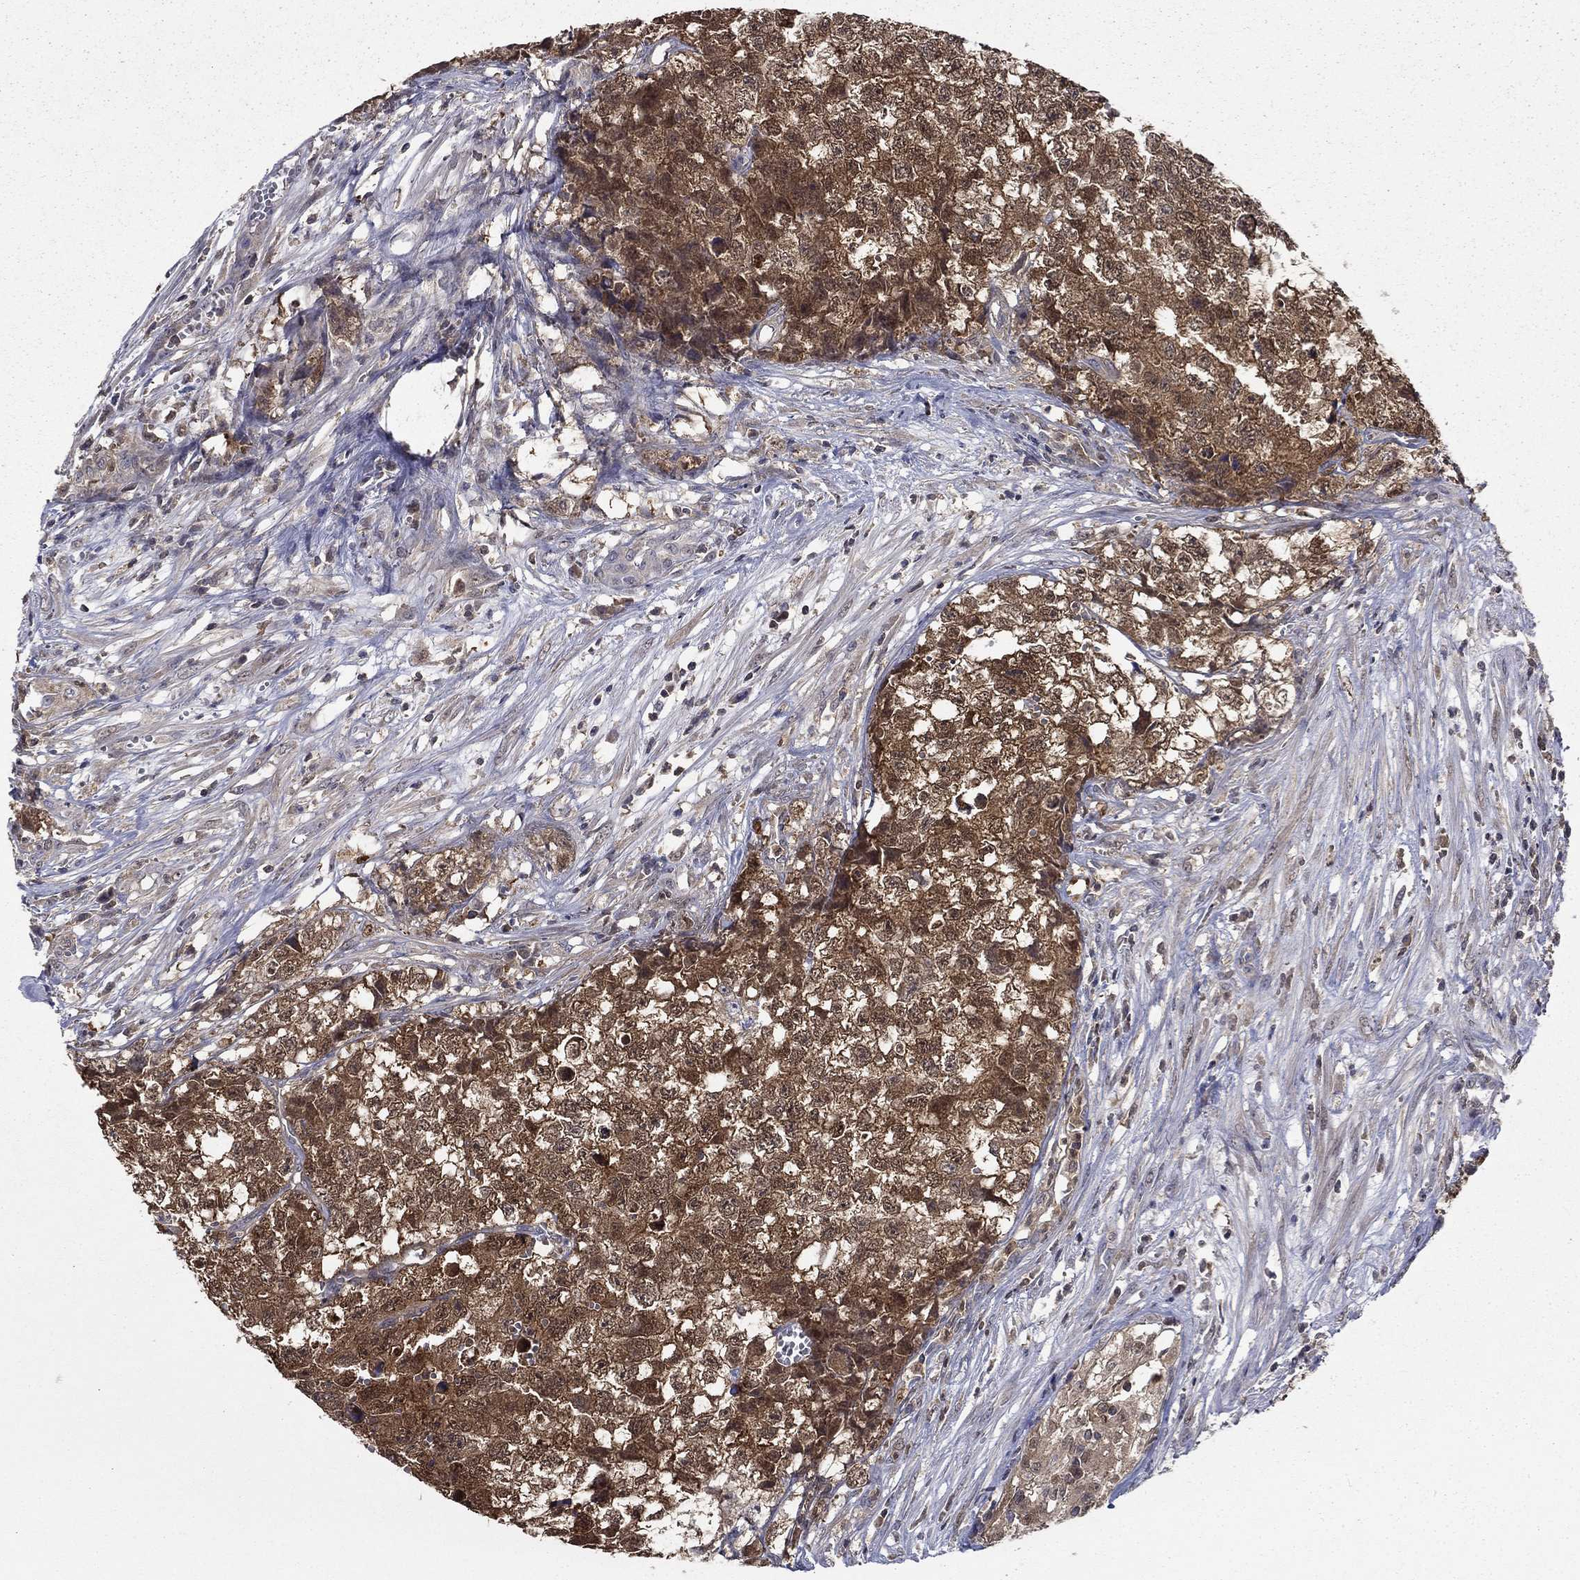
{"staining": {"intensity": "strong", "quantity": ">75%", "location": "cytoplasmic/membranous"}, "tissue": "testis cancer", "cell_type": "Tumor cells", "image_type": "cancer", "snomed": [{"axis": "morphology", "description": "Seminoma, NOS"}, {"axis": "morphology", "description": "Carcinoma, Embryonal, NOS"}, {"axis": "topography", "description": "Testis"}], "caption": "Protein staining of testis cancer tissue exhibits strong cytoplasmic/membranous positivity in about >75% of tumor cells.", "gene": "NIT2", "patient": {"sex": "male", "age": 22}}